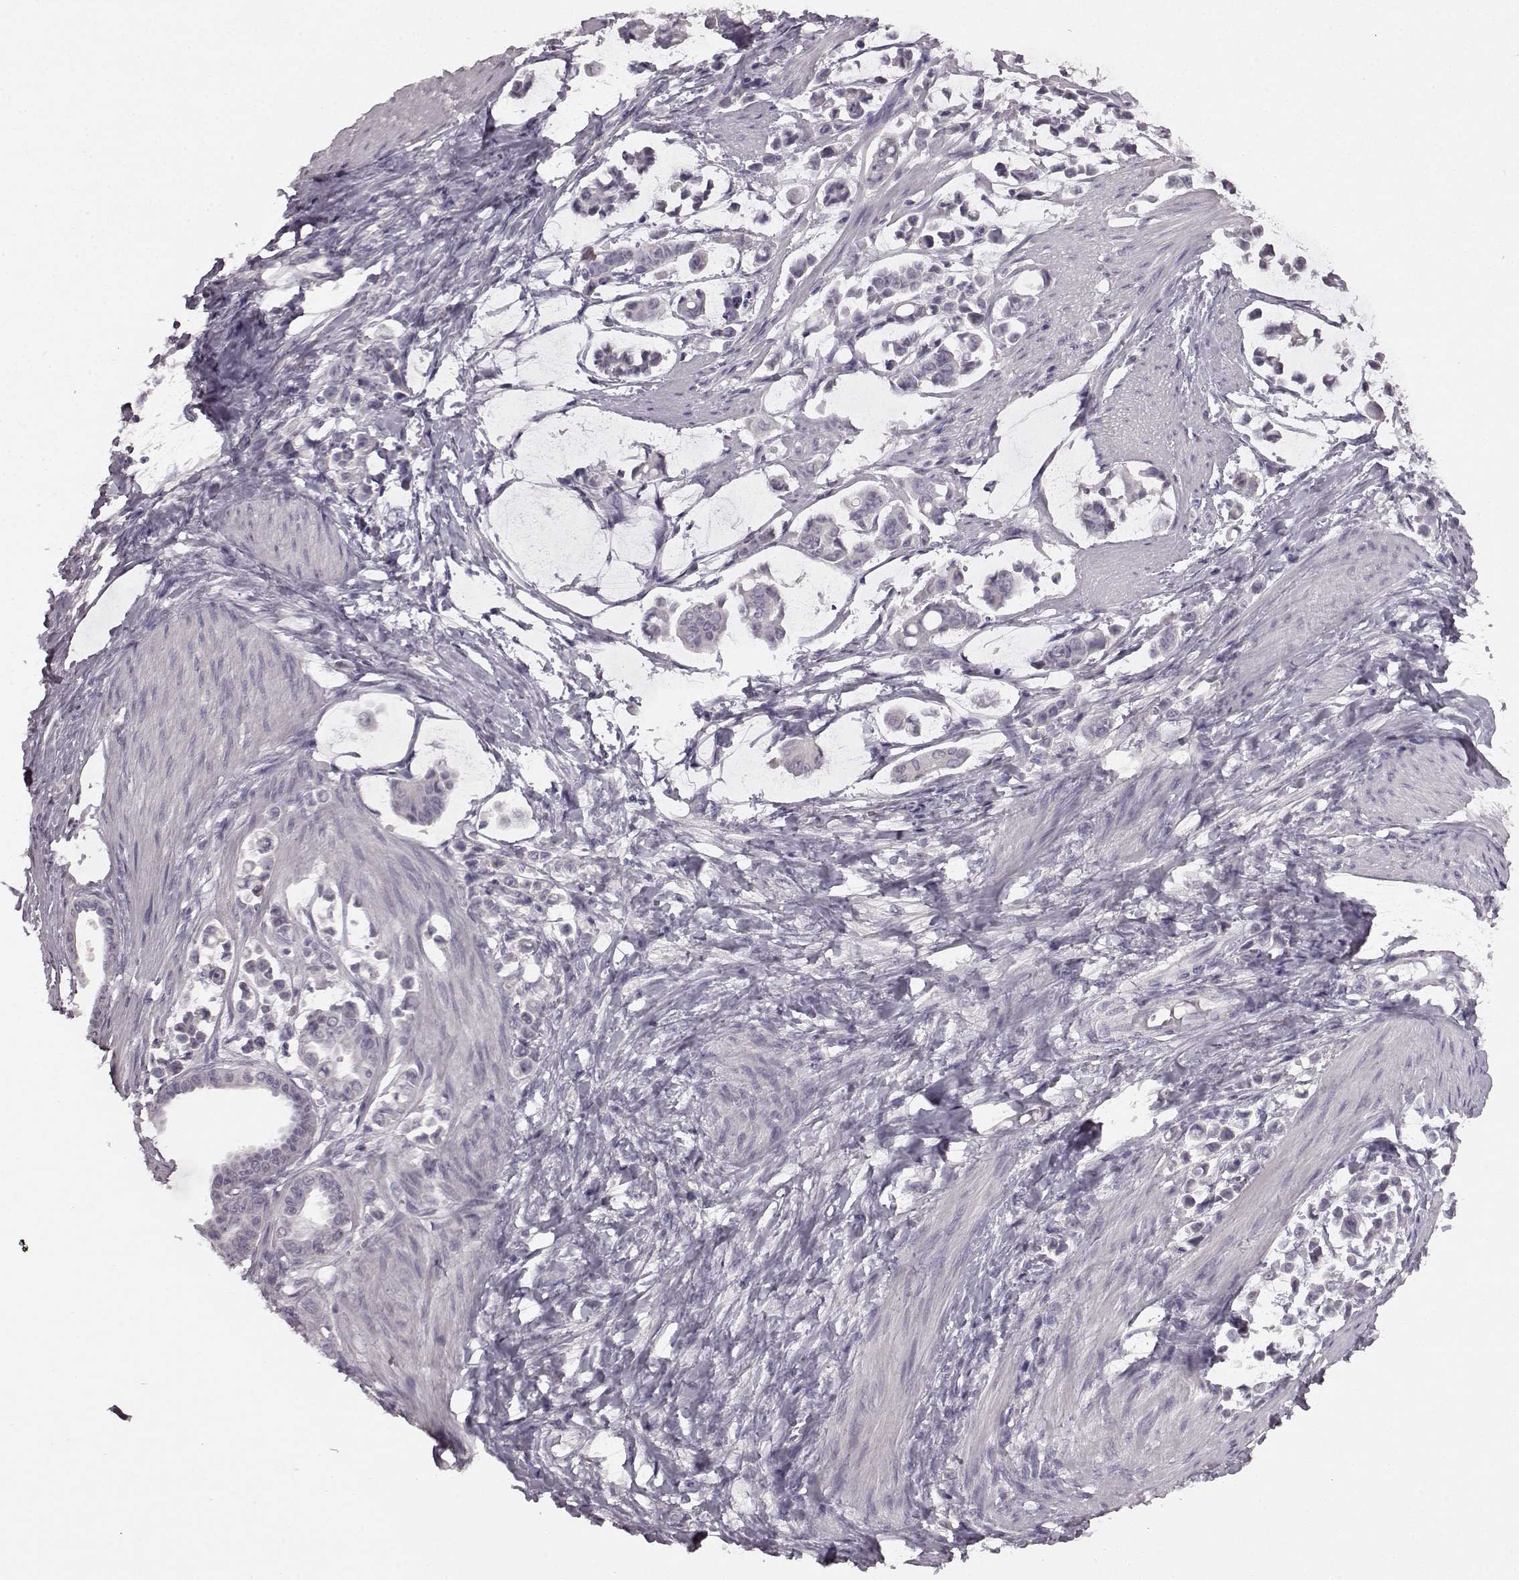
{"staining": {"intensity": "negative", "quantity": "none", "location": "none"}, "tissue": "stomach cancer", "cell_type": "Tumor cells", "image_type": "cancer", "snomed": [{"axis": "morphology", "description": "Adenocarcinoma, NOS"}, {"axis": "topography", "description": "Stomach"}], "caption": "Tumor cells show no significant protein positivity in stomach cancer (adenocarcinoma). (DAB (3,3'-diaminobenzidine) immunohistochemistry (IHC) with hematoxylin counter stain).", "gene": "LHB", "patient": {"sex": "male", "age": 82}}